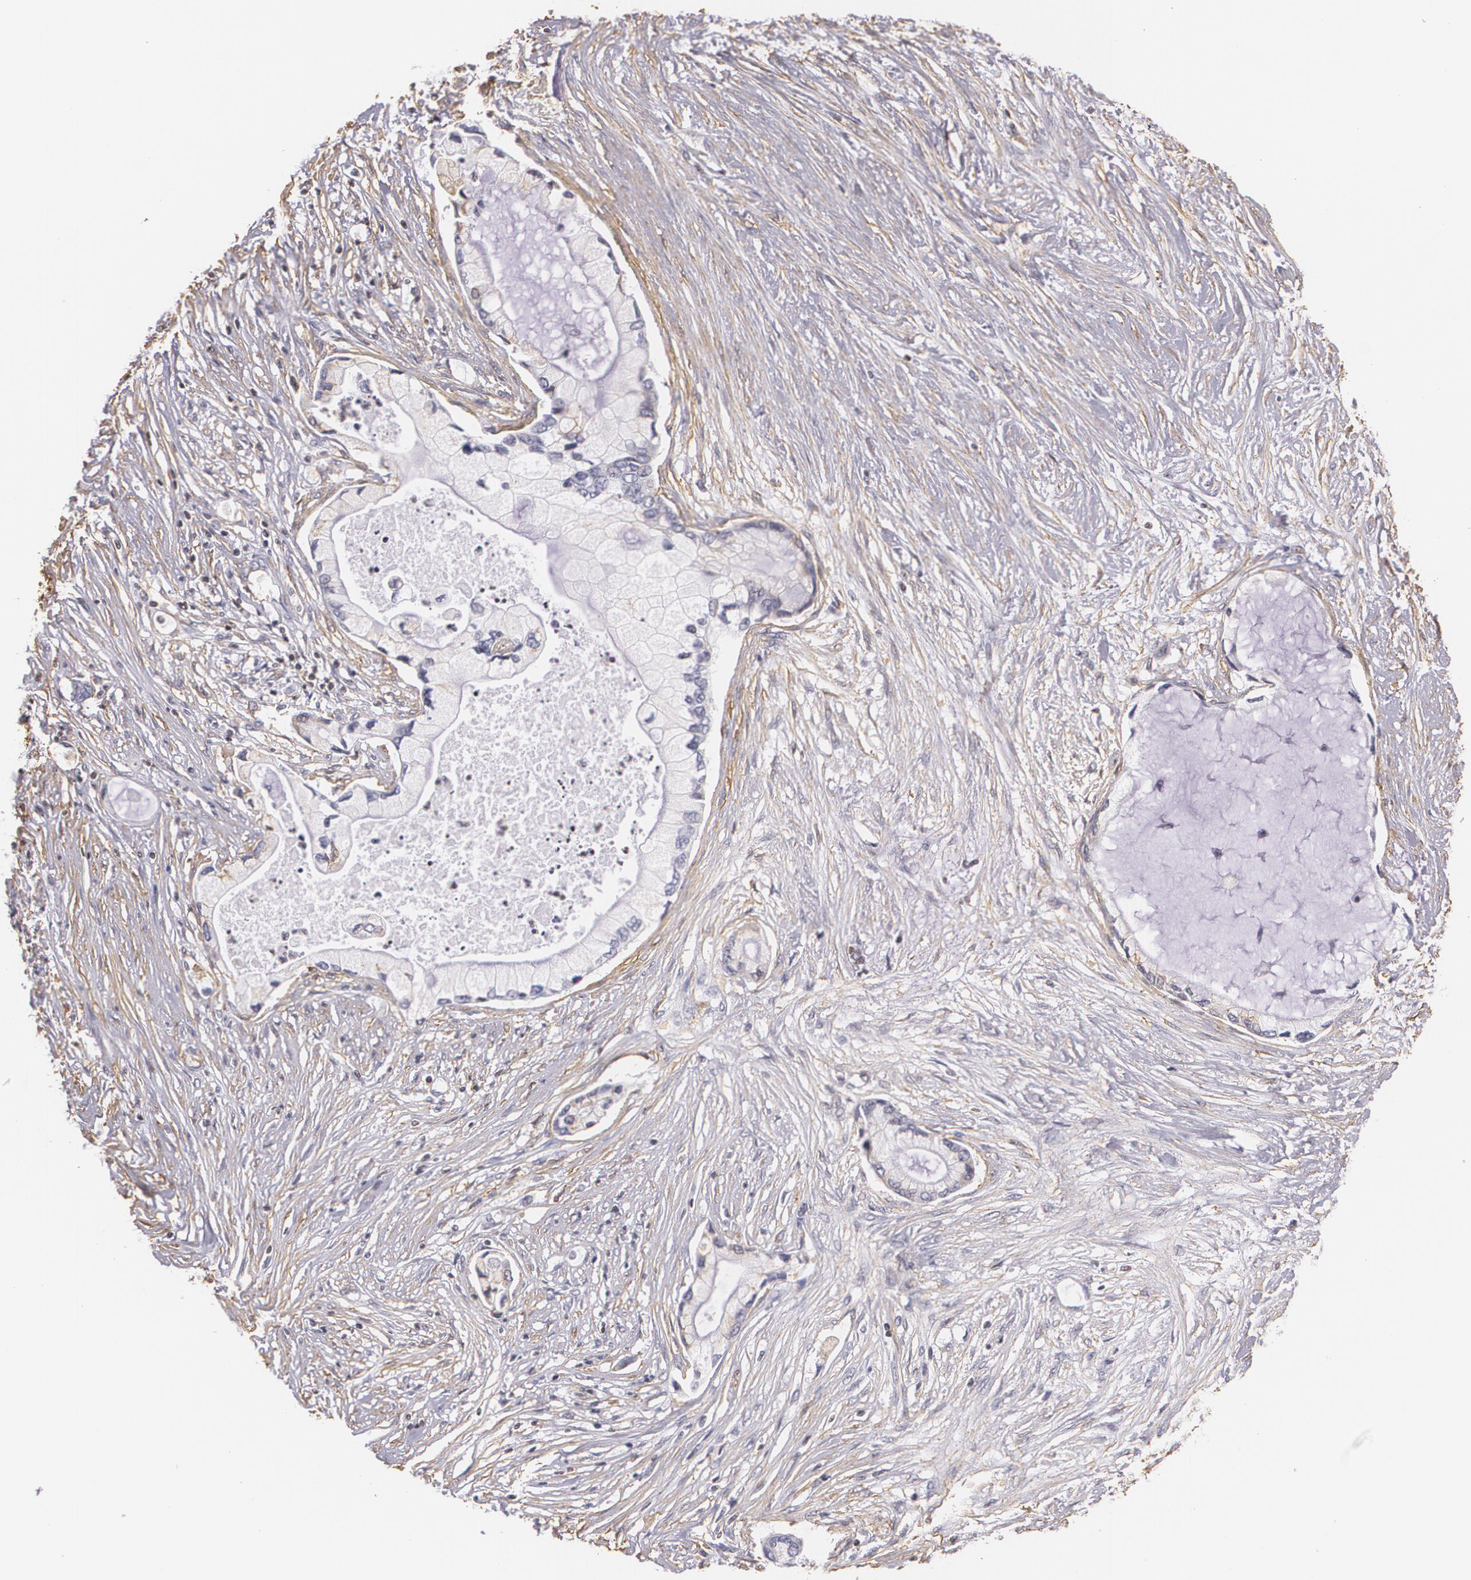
{"staining": {"intensity": "negative", "quantity": "none", "location": "none"}, "tissue": "pancreatic cancer", "cell_type": "Tumor cells", "image_type": "cancer", "snomed": [{"axis": "morphology", "description": "Adenocarcinoma, NOS"}, {"axis": "topography", "description": "Pancreas"}], "caption": "A micrograph of pancreatic cancer (adenocarcinoma) stained for a protein shows no brown staining in tumor cells. (Brightfield microscopy of DAB immunohistochemistry (IHC) at high magnification).", "gene": "VAMP1", "patient": {"sex": "female", "age": 59}}